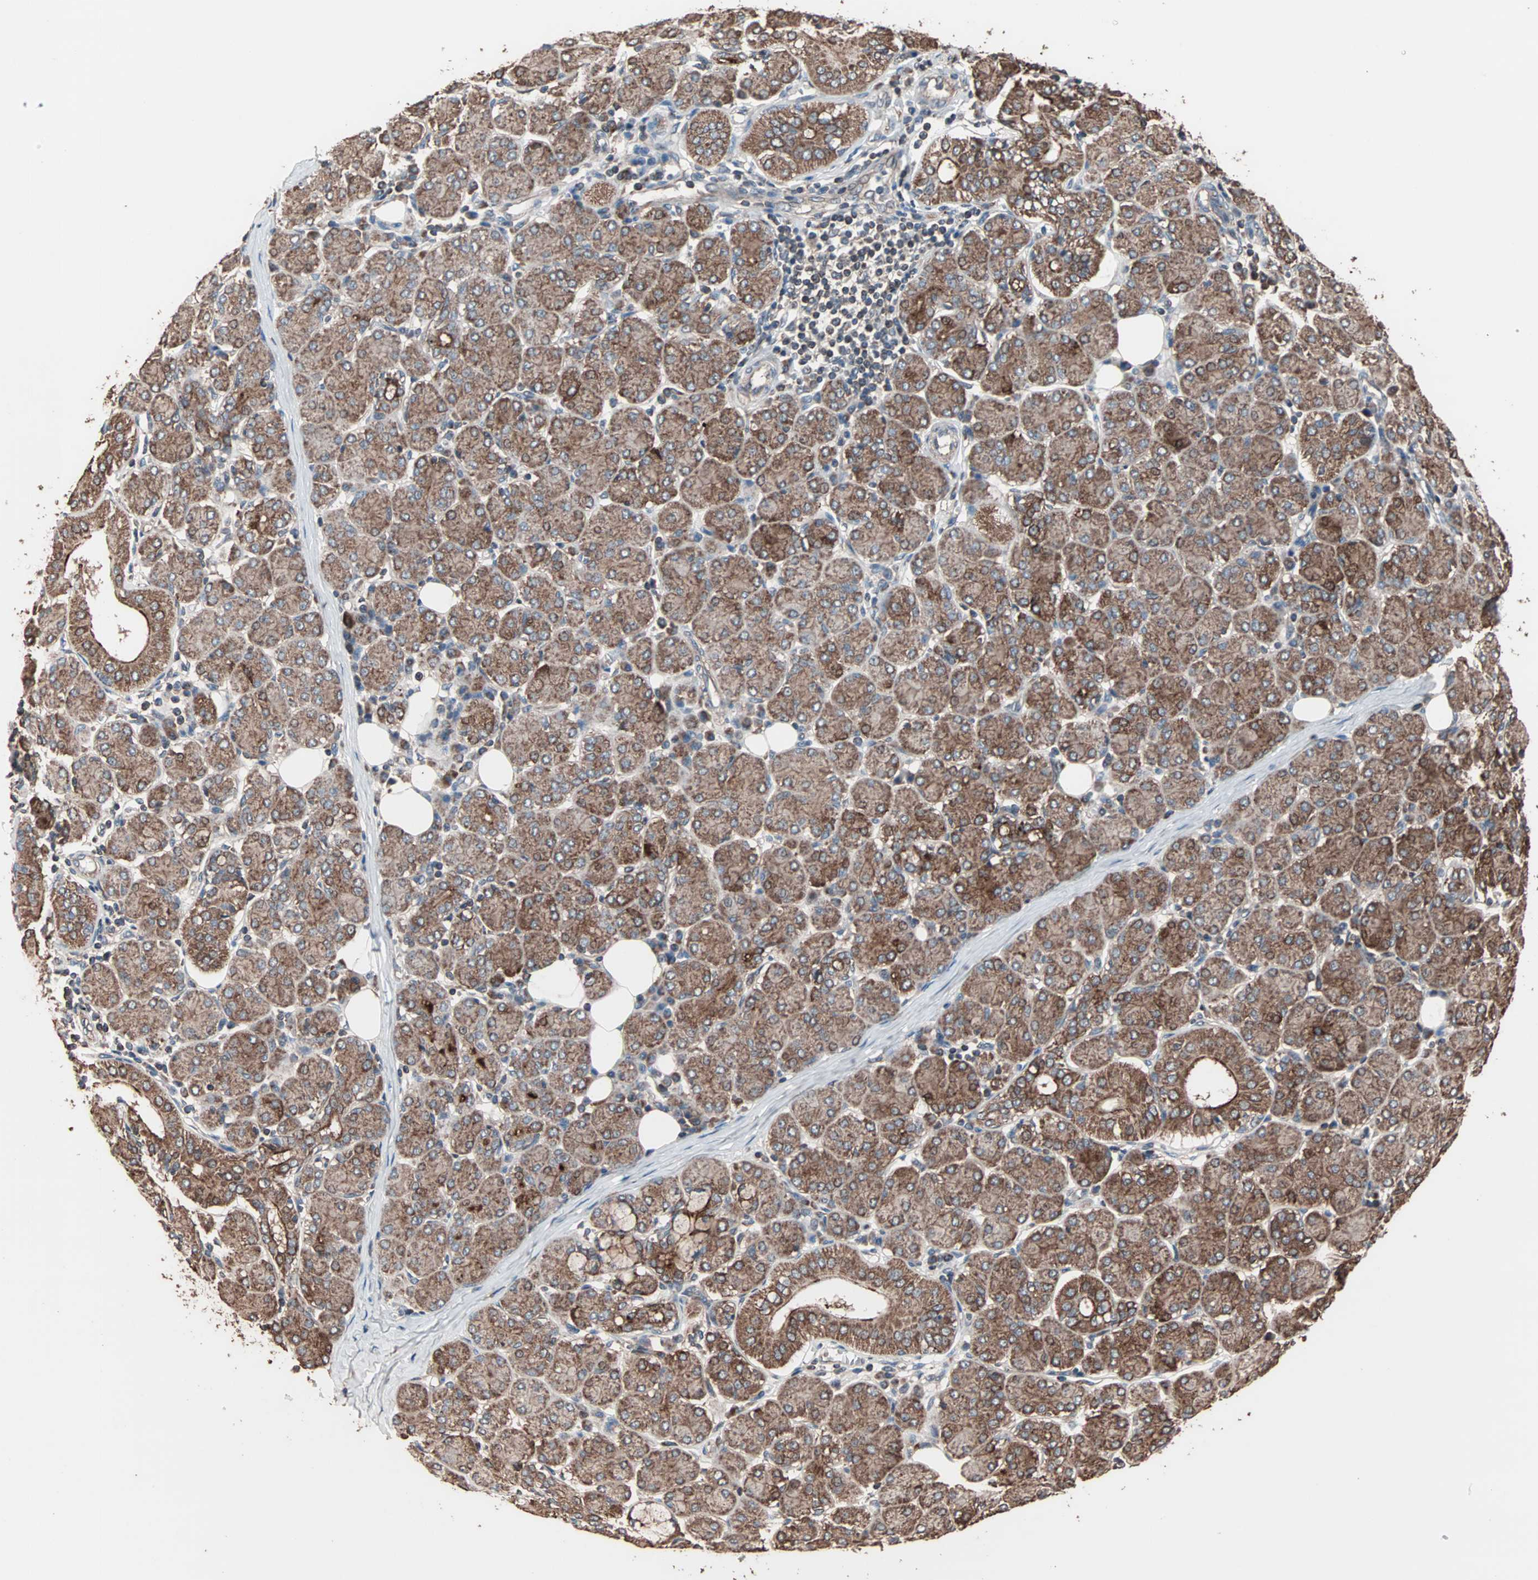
{"staining": {"intensity": "strong", "quantity": ">75%", "location": "cytoplasmic/membranous"}, "tissue": "salivary gland", "cell_type": "Glandular cells", "image_type": "normal", "snomed": [{"axis": "morphology", "description": "Normal tissue, NOS"}, {"axis": "morphology", "description": "Inflammation, NOS"}, {"axis": "topography", "description": "Lymph node"}, {"axis": "topography", "description": "Salivary gland"}], "caption": "This histopathology image displays immunohistochemistry staining of unremarkable human salivary gland, with high strong cytoplasmic/membranous staining in about >75% of glandular cells.", "gene": "MRPL2", "patient": {"sex": "male", "age": 3}}